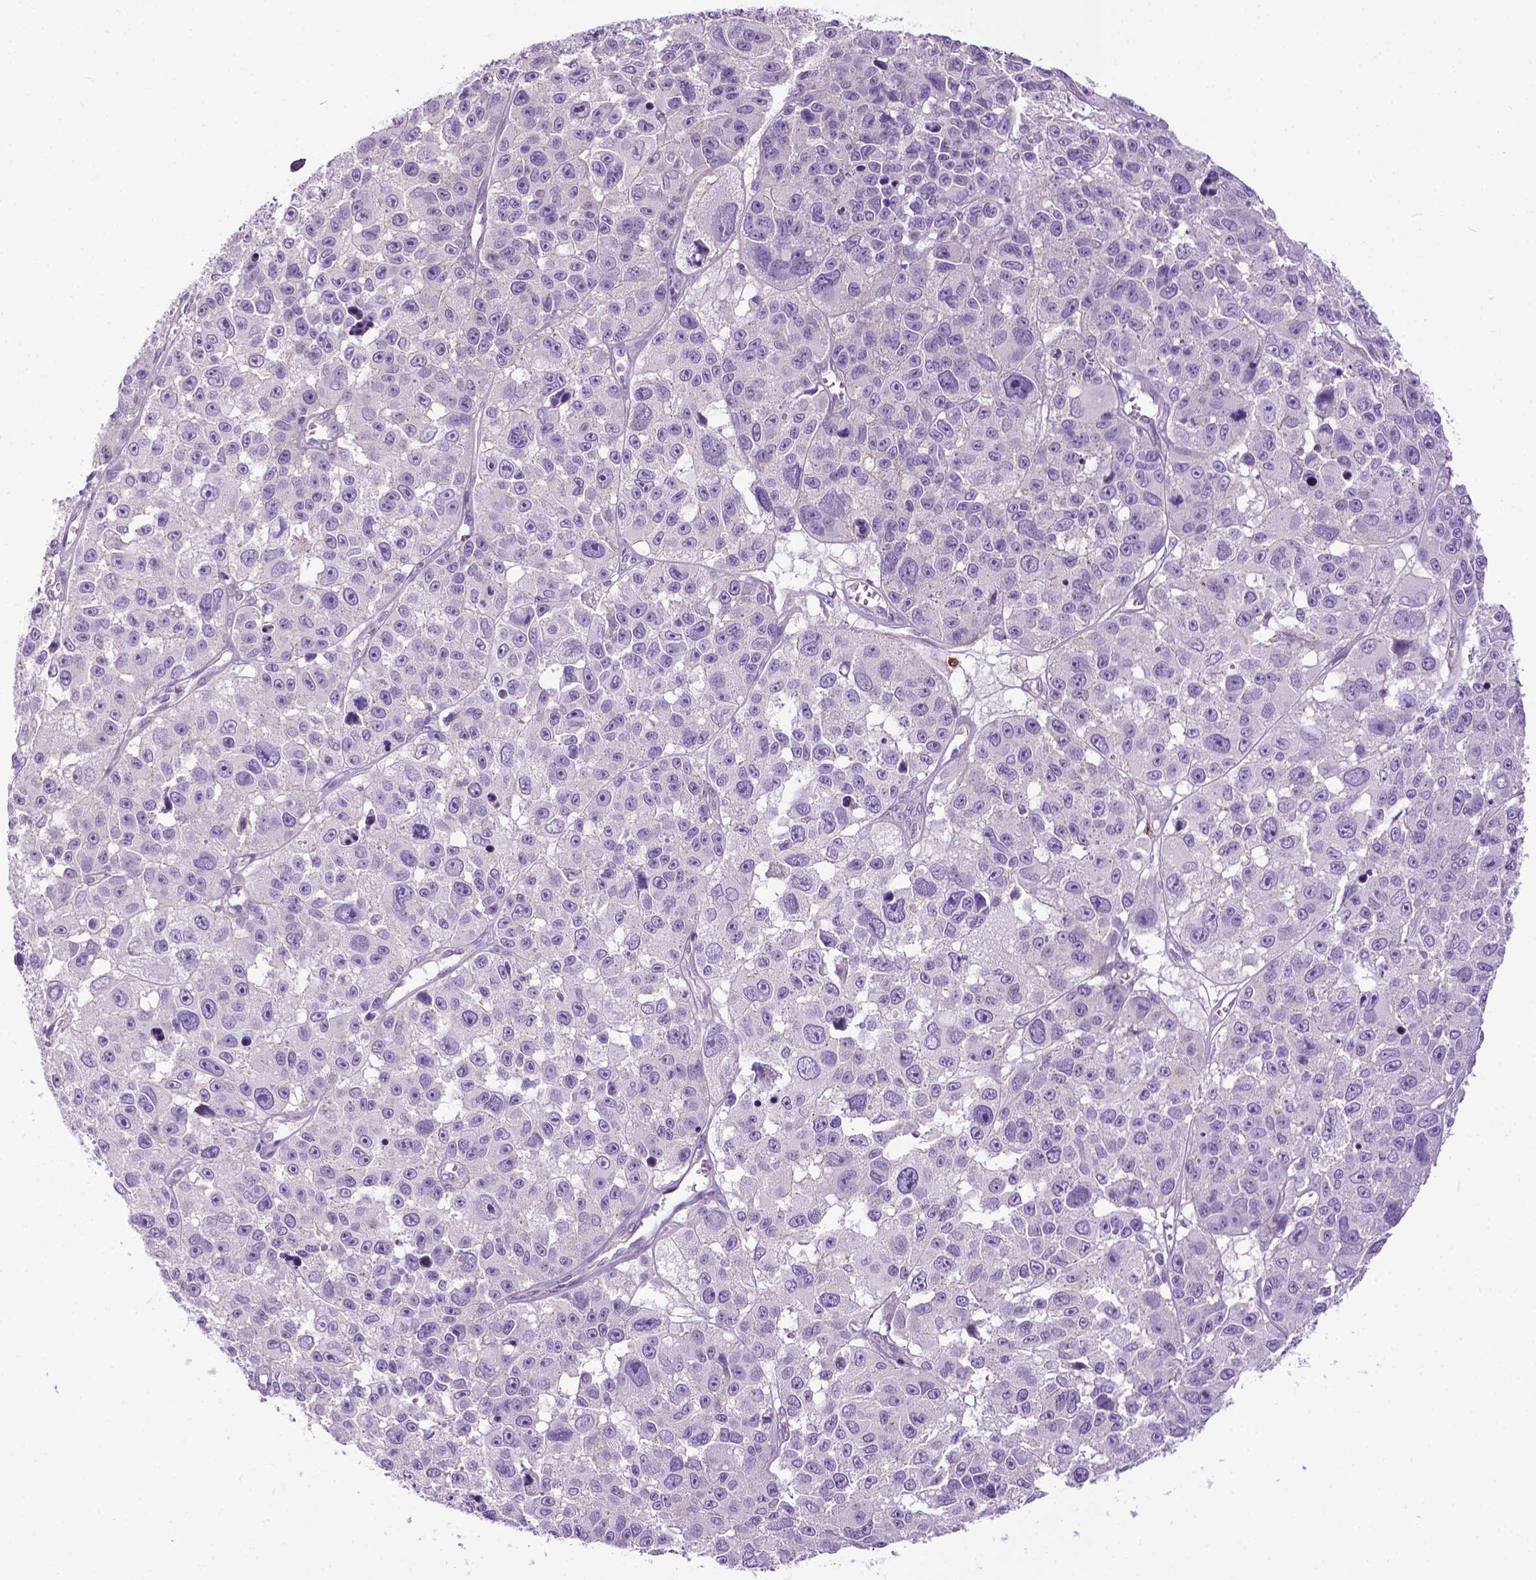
{"staining": {"intensity": "negative", "quantity": "none", "location": "none"}, "tissue": "melanoma", "cell_type": "Tumor cells", "image_type": "cancer", "snomed": [{"axis": "morphology", "description": "Malignant melanoma, NOS"}, {"axis": "topography", "description": "Skin"}], "caption": "Tumor cells show no significant expression in melanoma.", "gene": "SPECC1L", "patient": {"sex": "female", "age": 66}}